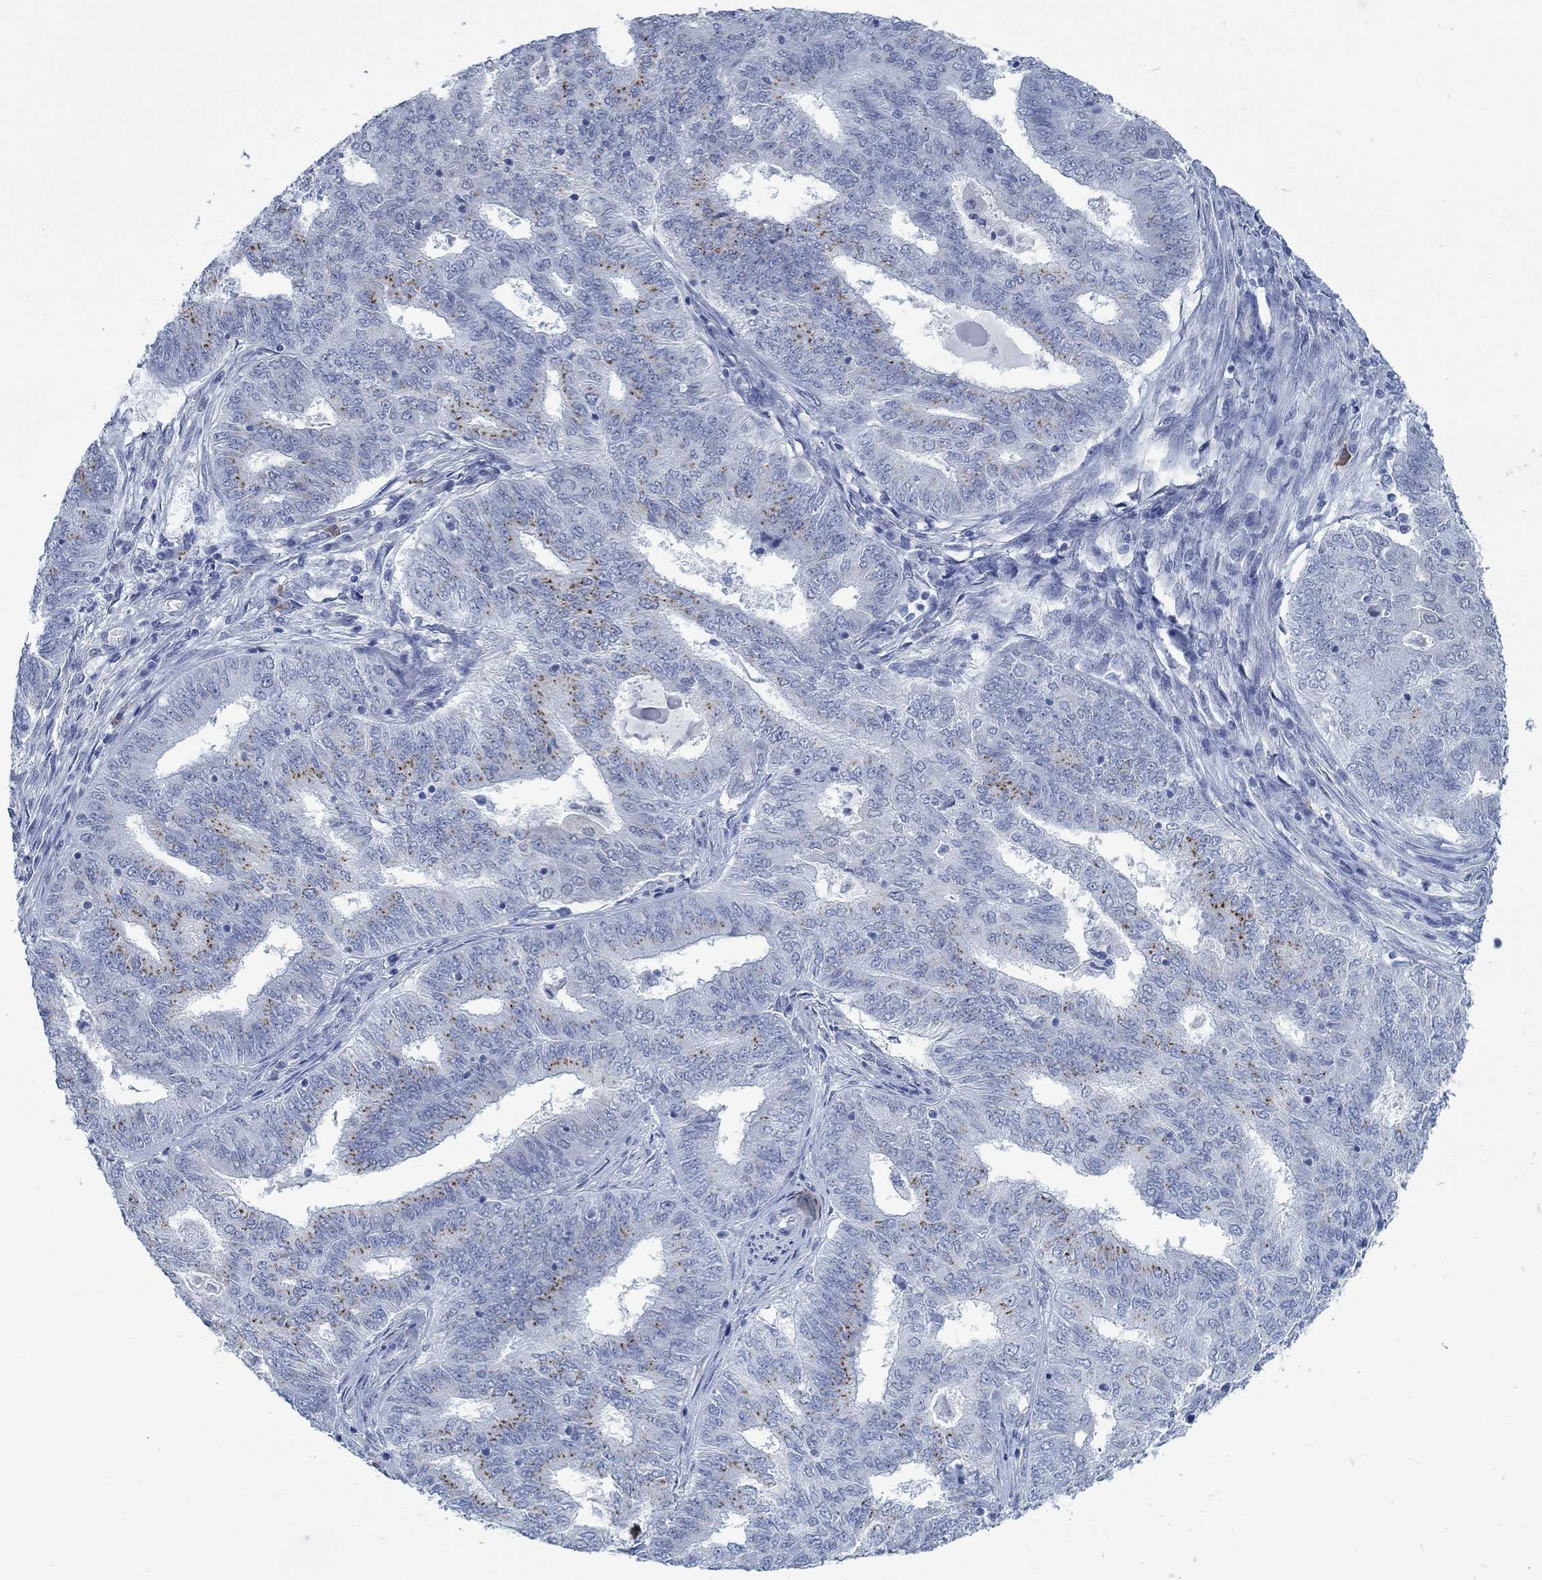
{"staining": {"intensity": "strong", "quantity": "<25%", "location": "cytoplasmic/membranous"}, "tissue": "endometrial cancer", "cell_type": "Tumor cells", "image_type": "cancer", "snomed": [{"axis": "morphology", "description": "Adenocarcinoma, NOS"}, {"axis": "topography", "description": "Endometrium"}], "caption": "Immunohistochemistry (IHC) staining of endometrial cancer, which reveals medium levels of strong cytoplasmic/membranous expression in approximately <25% of tumor cells indicating strong cytoplasmic/membranous protein expression. The staining was performed using DAB (brown) for protein detection and nuclei were counterstained in hematoxylin (blue).", "gene": "TEKT4", "patient": {"sex": "female", "age": 62}}